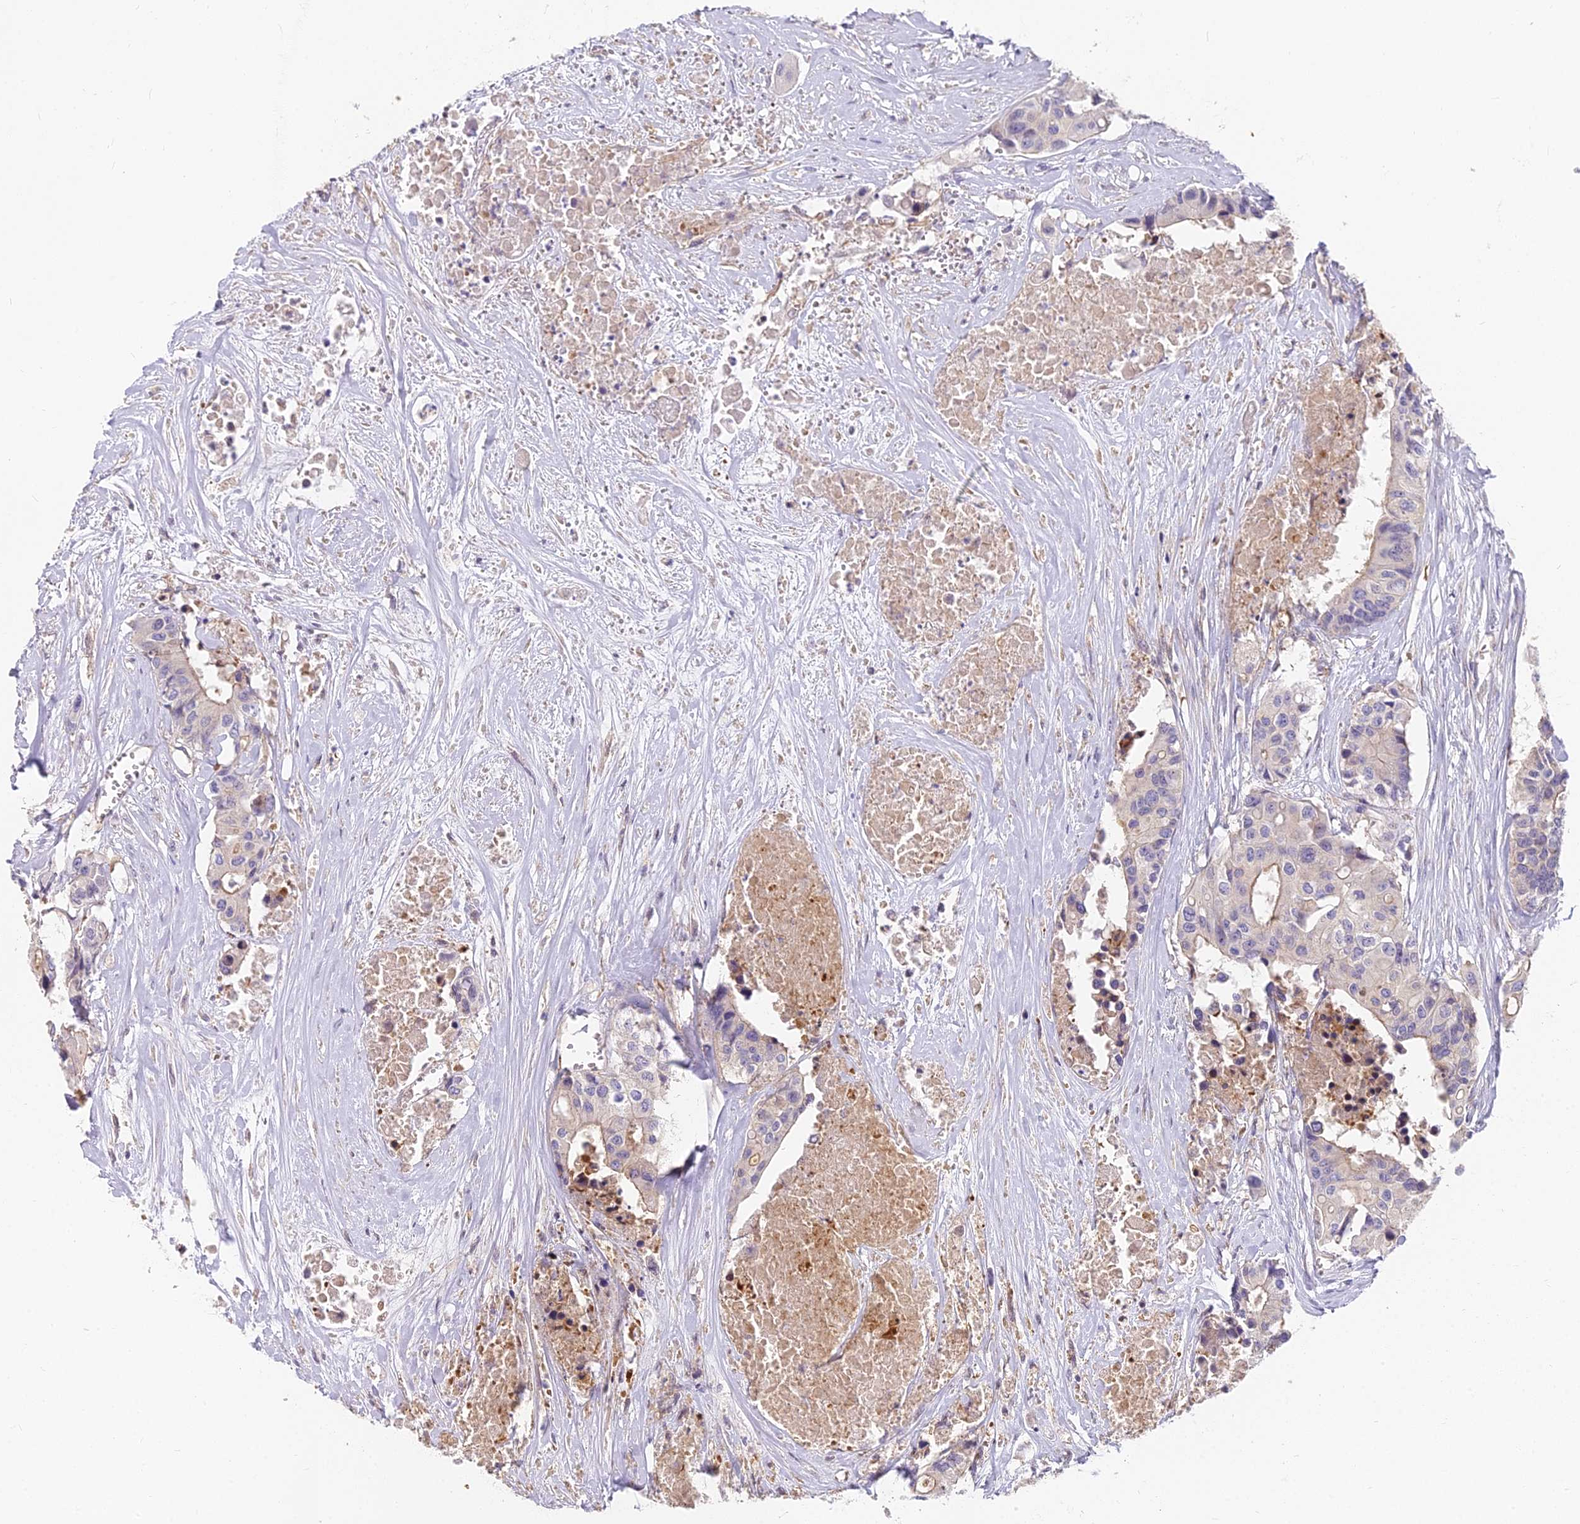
{"staining": {"intensity": "weak", "quantity": "<25%", "location": "cytoplasmic/membranous"}, "tissue": "colorectal cancer", "cell_type": "Tumor cells", "image_type": "cancer", "snomed": [{"axis": "morphology", "description": "Adenocarcinoma, NOS"}, {"axis": "topography", "description": "Colon"}], "caption": "IHC of human colorectal cancer (adenocarcinoma) exhibits no positivity in tumor cells. (Brightfield microscopy of DAB (3,3'-diaminobenzidine) IHC at high magnification).", "gene": "HLA-DOA", "patient": {"sex": "male", "age": 77}}